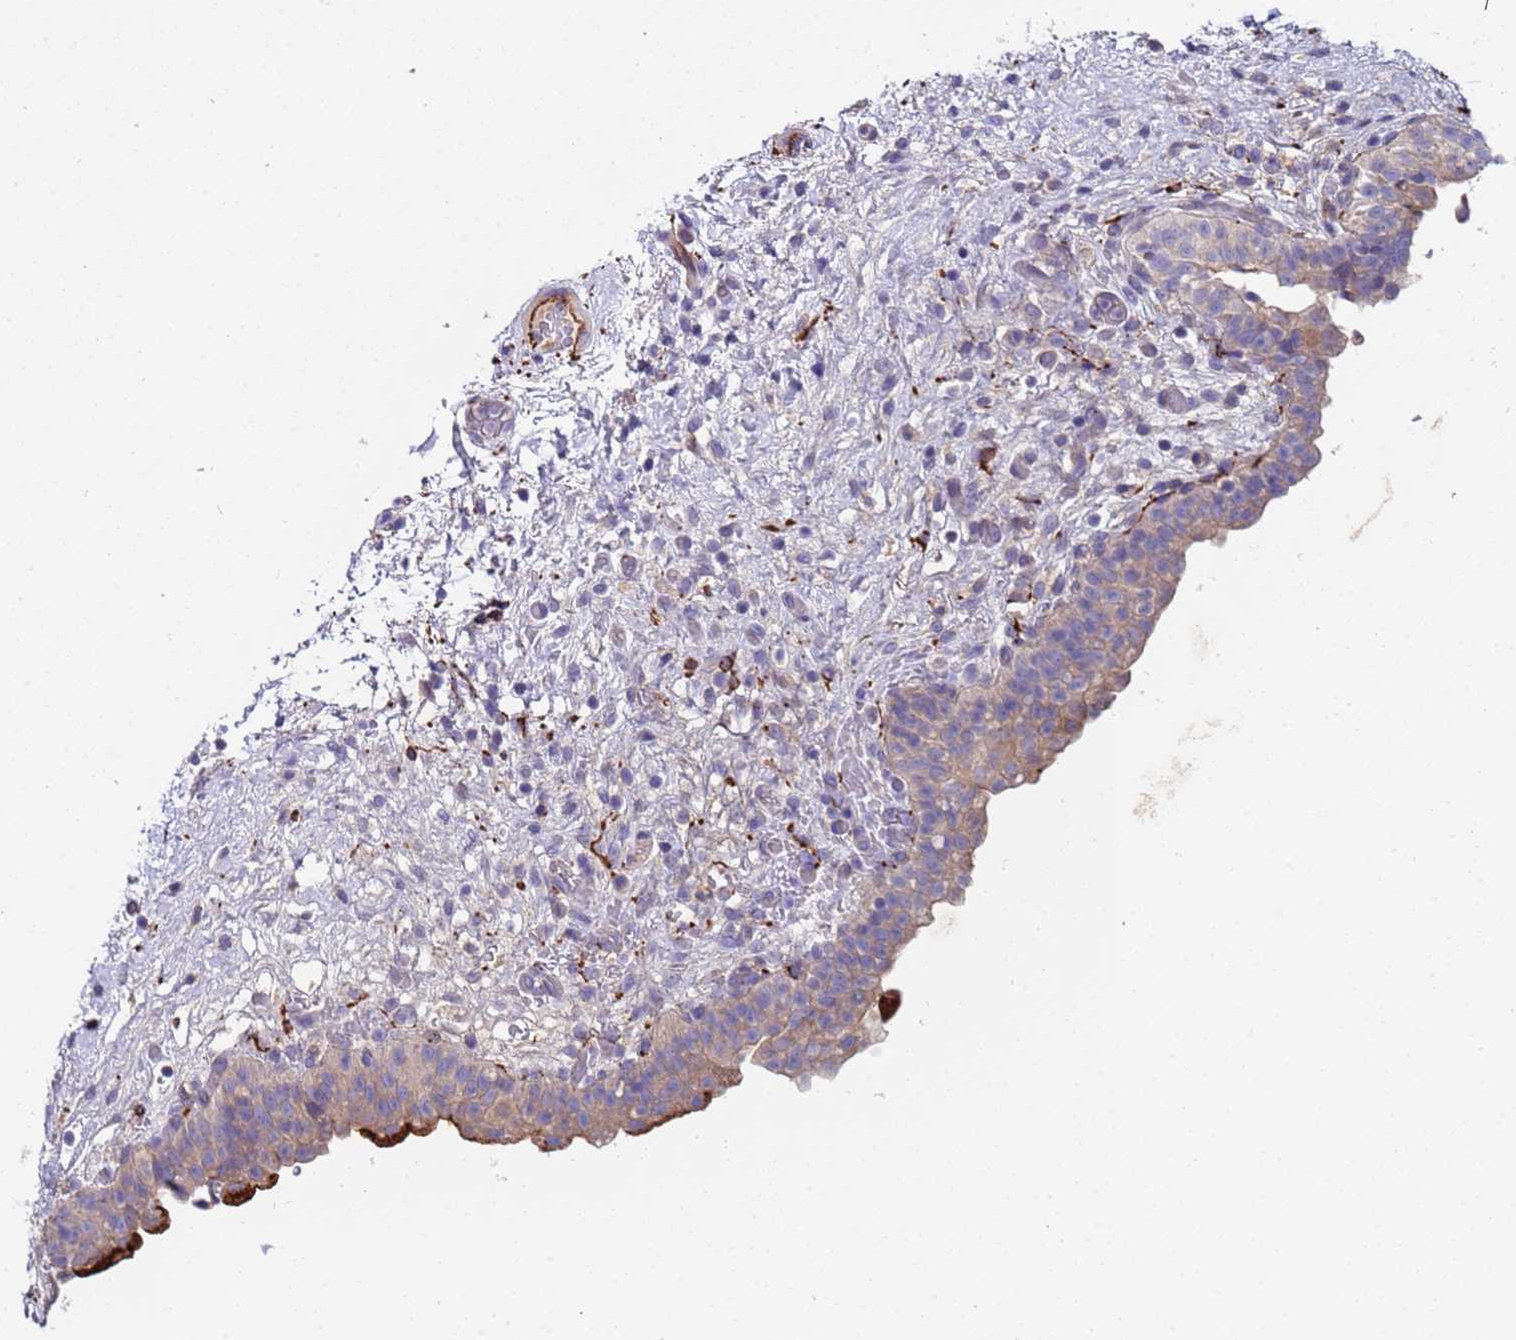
{"staining": {"intensity": "strong", "quantity": "<25%", "location": "cytoplasmic/membranous"}, "tissue": "urinary bladder", "cell_type": "Urothelial cells", "image_type": "normal", "snomed": [{"axis": "morphology", "description": "Normal tissue, NOS"}, {"axis": "topography", "description": "Urinary bladder"}], "caption": "This is a micrograph of immunohistochemistry staining of unremarkable urinary bladder, which shows strong positivity in the cytoplasmic/membranous of urothelial cells.", "gene": "PAQR7", "patient": {"sex": "male", "age": 69}}